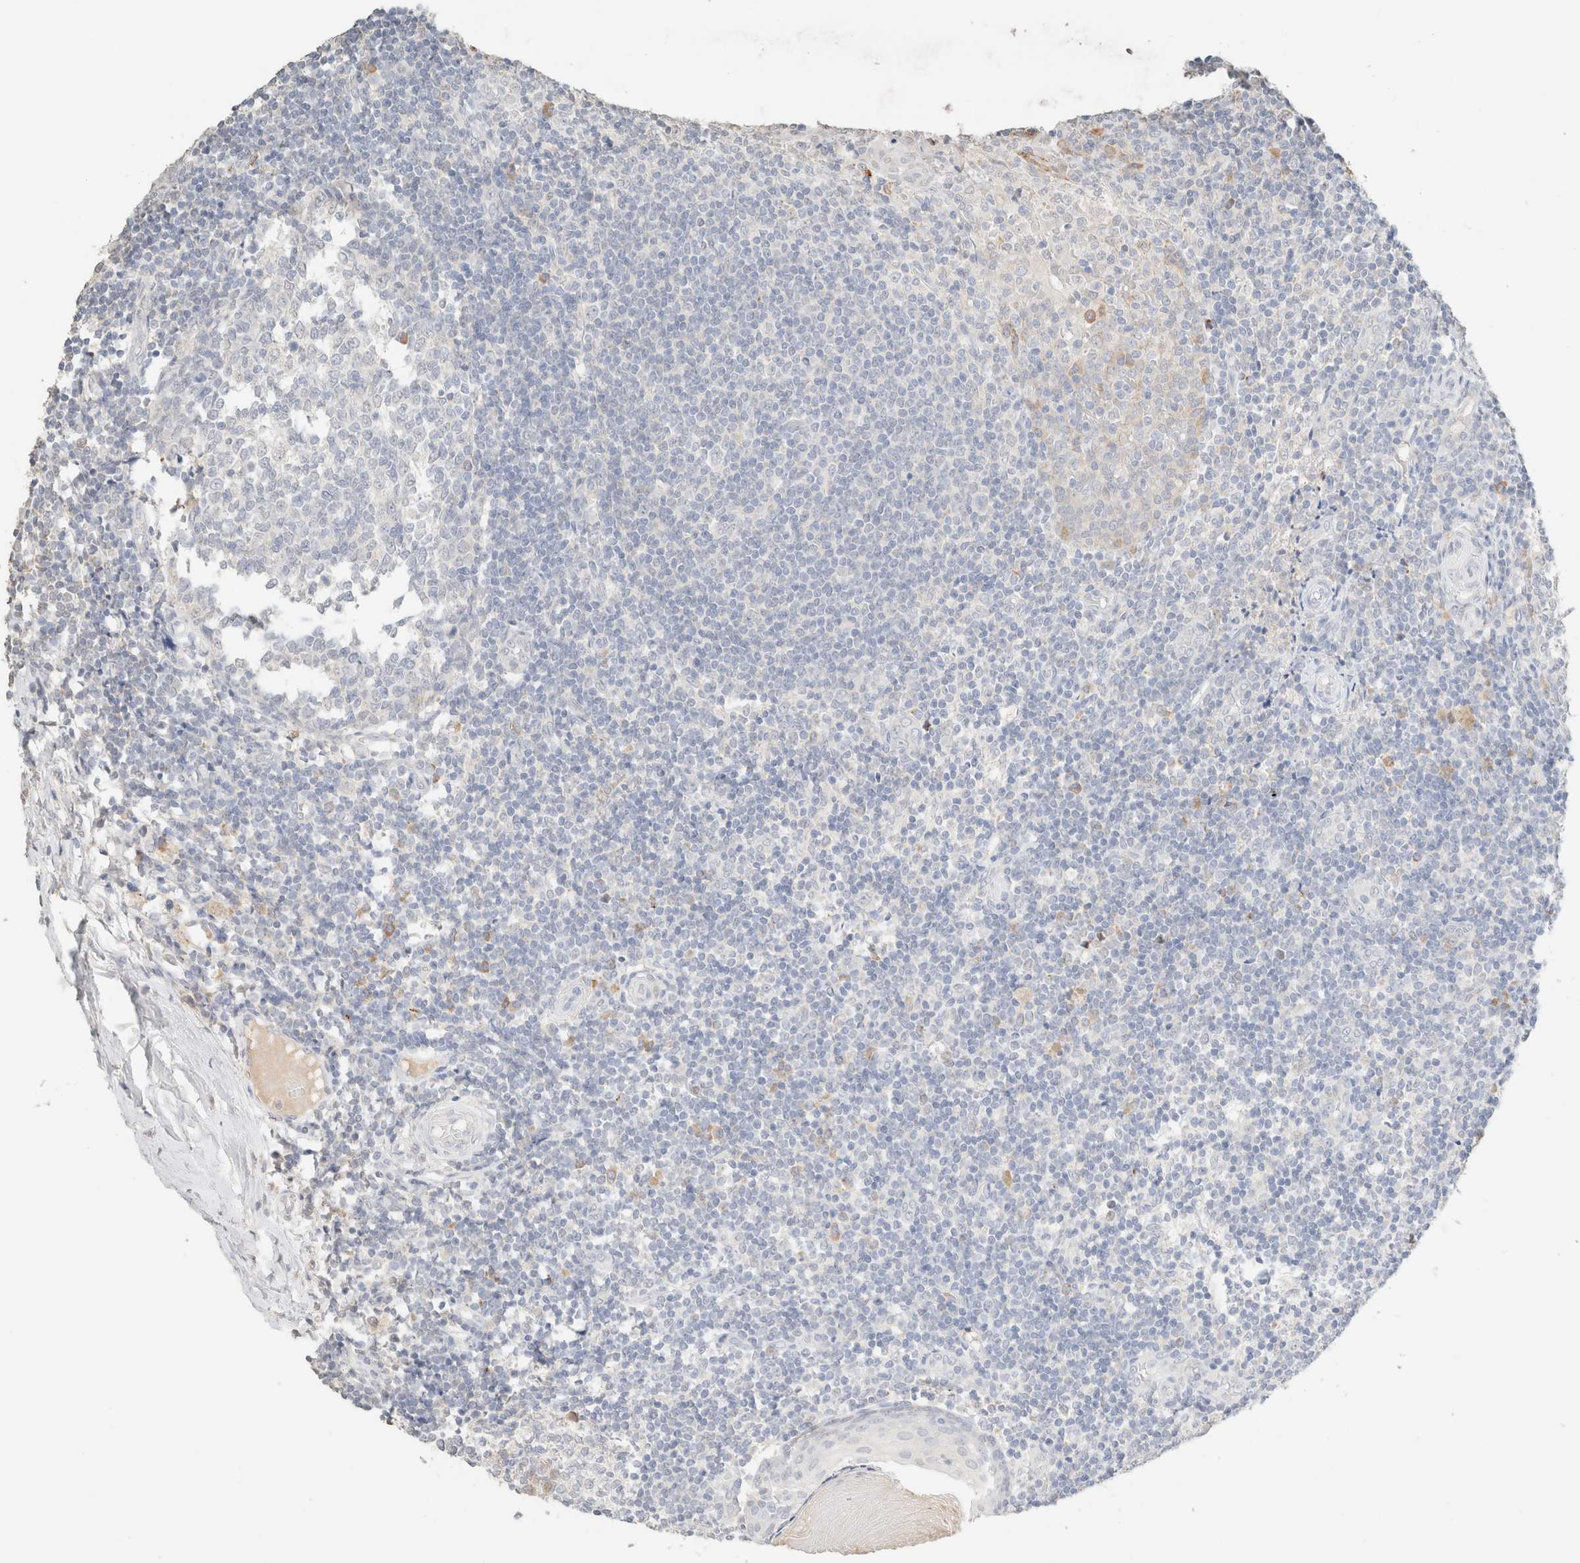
{"staining": {"intensity": "moderate", "quantity": "<25%", "location": "cytoplasmic/membranous"}, "tissue": "tonsil", "cell_type": "Germinal center cells", "image_type": "normal", "snomed": [{"axis": "morphology", "description": "Normal tissue, NOS"}, {"axis": "topography", "description": "Tonsil"}], "caption": "The photomicrograph demonstrates immunohistochemical staining of unremarkable tonsil. There is moderate cytoplasmic/membranous staining is seen in approximately <25% of germinal center cells.", "gene": "CPA1", "patient": {"sex": "female", "age": 19}}